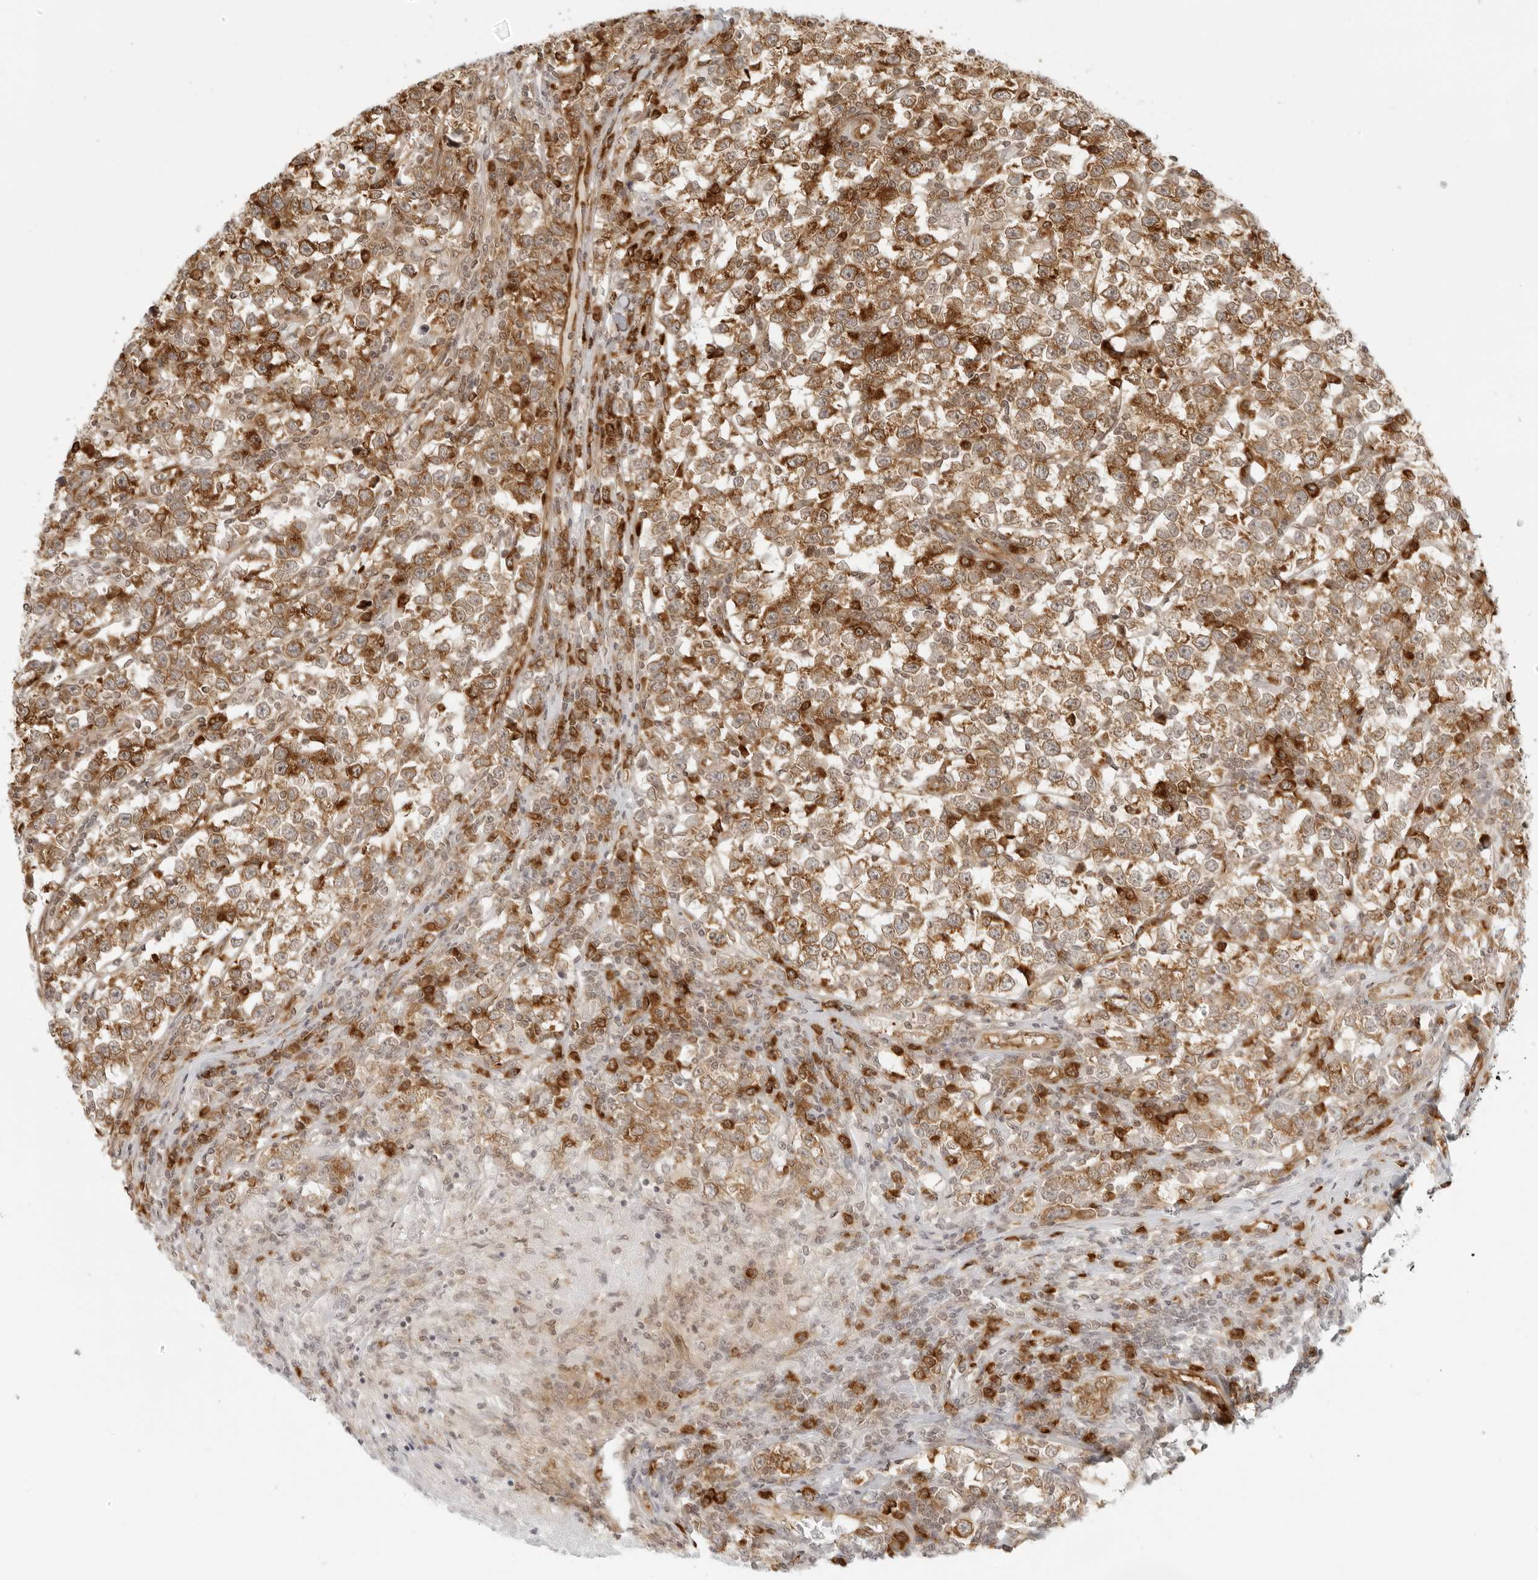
{"staining": {"intensity": "moderate", "quantity": ">75%", "location": "cytoplasmic/membranous"}, "tissue": "testis cancer", "cell_type": "Tumor cells", "image_type": "cancer", "snomed": [{"axis": "morphology", "description": "Normal tissue, NOS"}, {"axis": "morphology", "description": "Seminoma, NOS"}, {"axis": "topography", "description": "Testis"}], "caption": "IHC of human testis cancer demonstrates medium levels of moderate cytoplasmic/membranous staining in about >75% of tumor cells. (DAB (3,3'-diaminobenzidine) = brown stain, brightfield microscopy at high magnification).", "gene": "EIF4G1", "patient": {"sex": "male", "age": 43}}